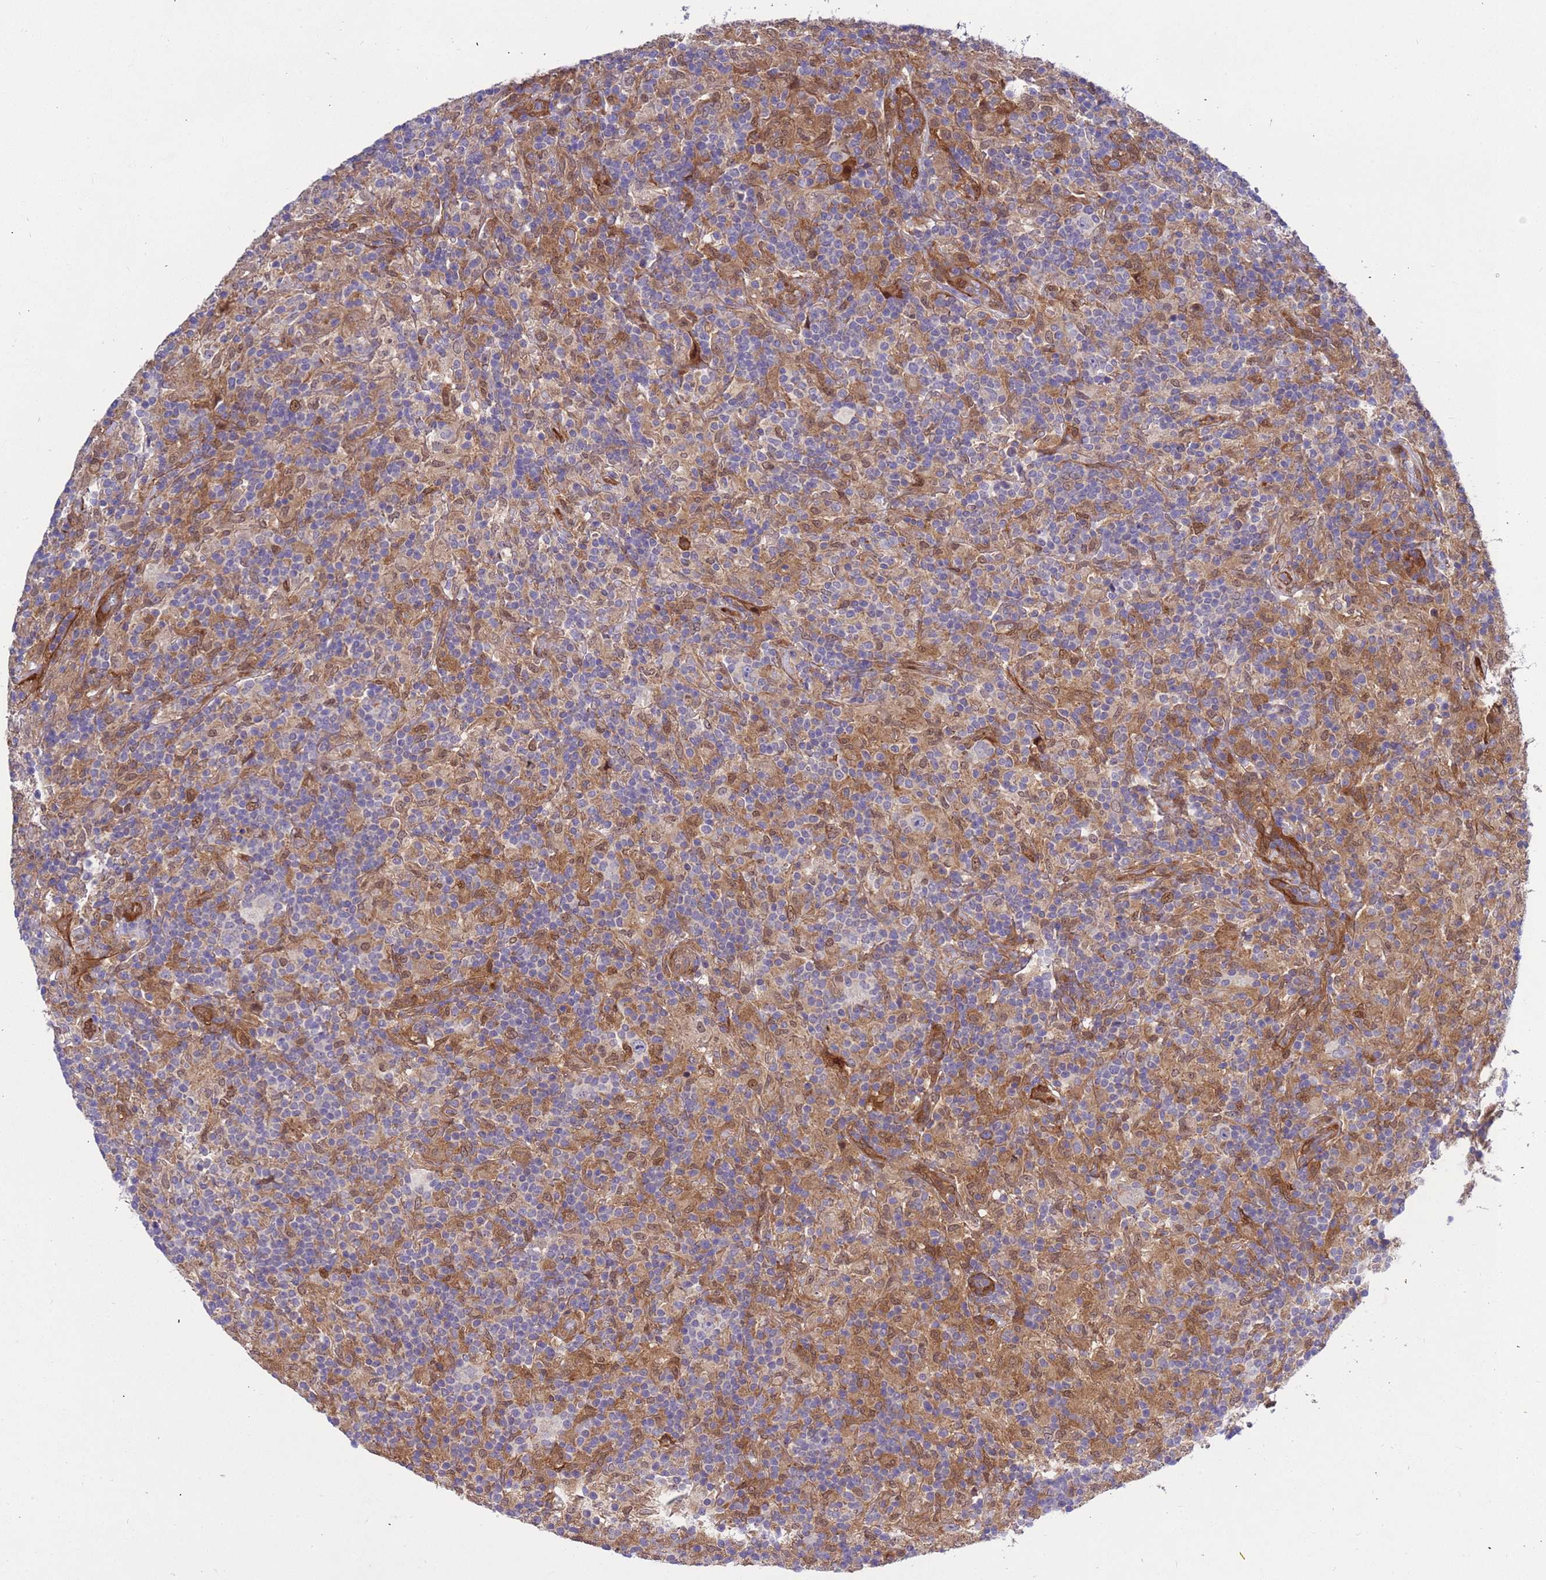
{"staining": {"intensity": "weak", "quantity": "<25%", "location": "cytoplasmic/membranous"}, "tissue": "lymphoma", "cell_type": "Tumor cells", "image_type": "cancer", "snomed": [{"axis": "morphology", "description": "Hodgkin's disease, NOS"}, {"axis": "topography", "description": "Lymph node"}], "caption": "The histopathology image reveals no significant staining in tumor cells of Hodgkin's disease.", "gene": "FOXRED1", "patient": {"sex": "male", "age": 70}}